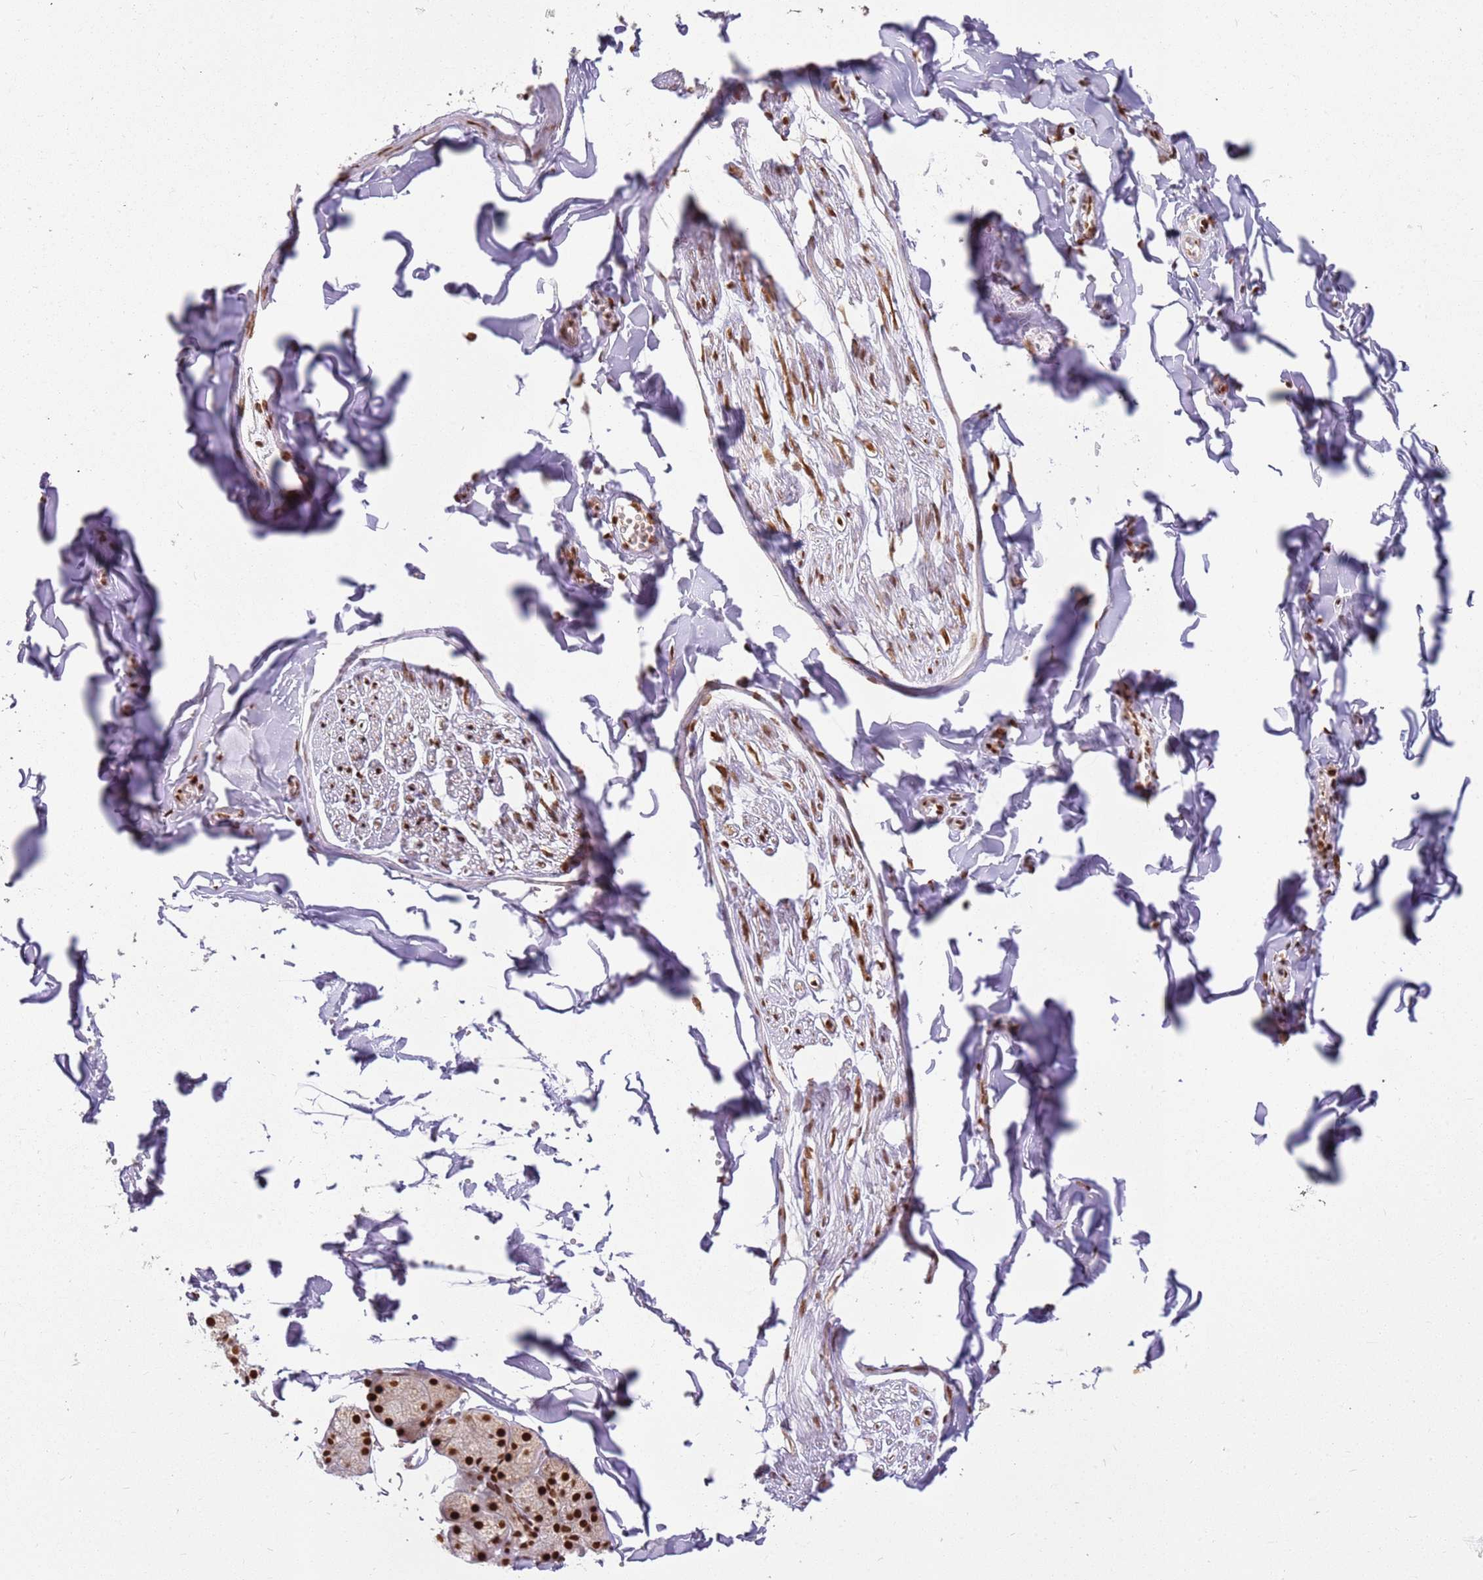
{"staining": {"intensity": "moderate", "quantity": "25%-75%", "location": "nuclear"}, "tissue": "adipose tissue", "cell_type": "Adipocytes", "image_type": "normal", "snomed": [{"axis": "morphology", "description": "Normal tissue, NOS"}, {"axis": "topography", "description": "Salivary gland"}, {"axis": "topography", "description": "Peripheral nerve tissue"}], "caption": "Adipocytes demonstrate moderate nuclear positivity in approximately 25%-75% of cells in unremarkable adipose tissue. Using DAB (3,3'-diaminobenzidine) (brown) and hematoxylin (blue) stains, captured at high magnification using brightfield microscopy.", "gene": "TENT4A", "patient": {"sex": "male", "age": 38}}